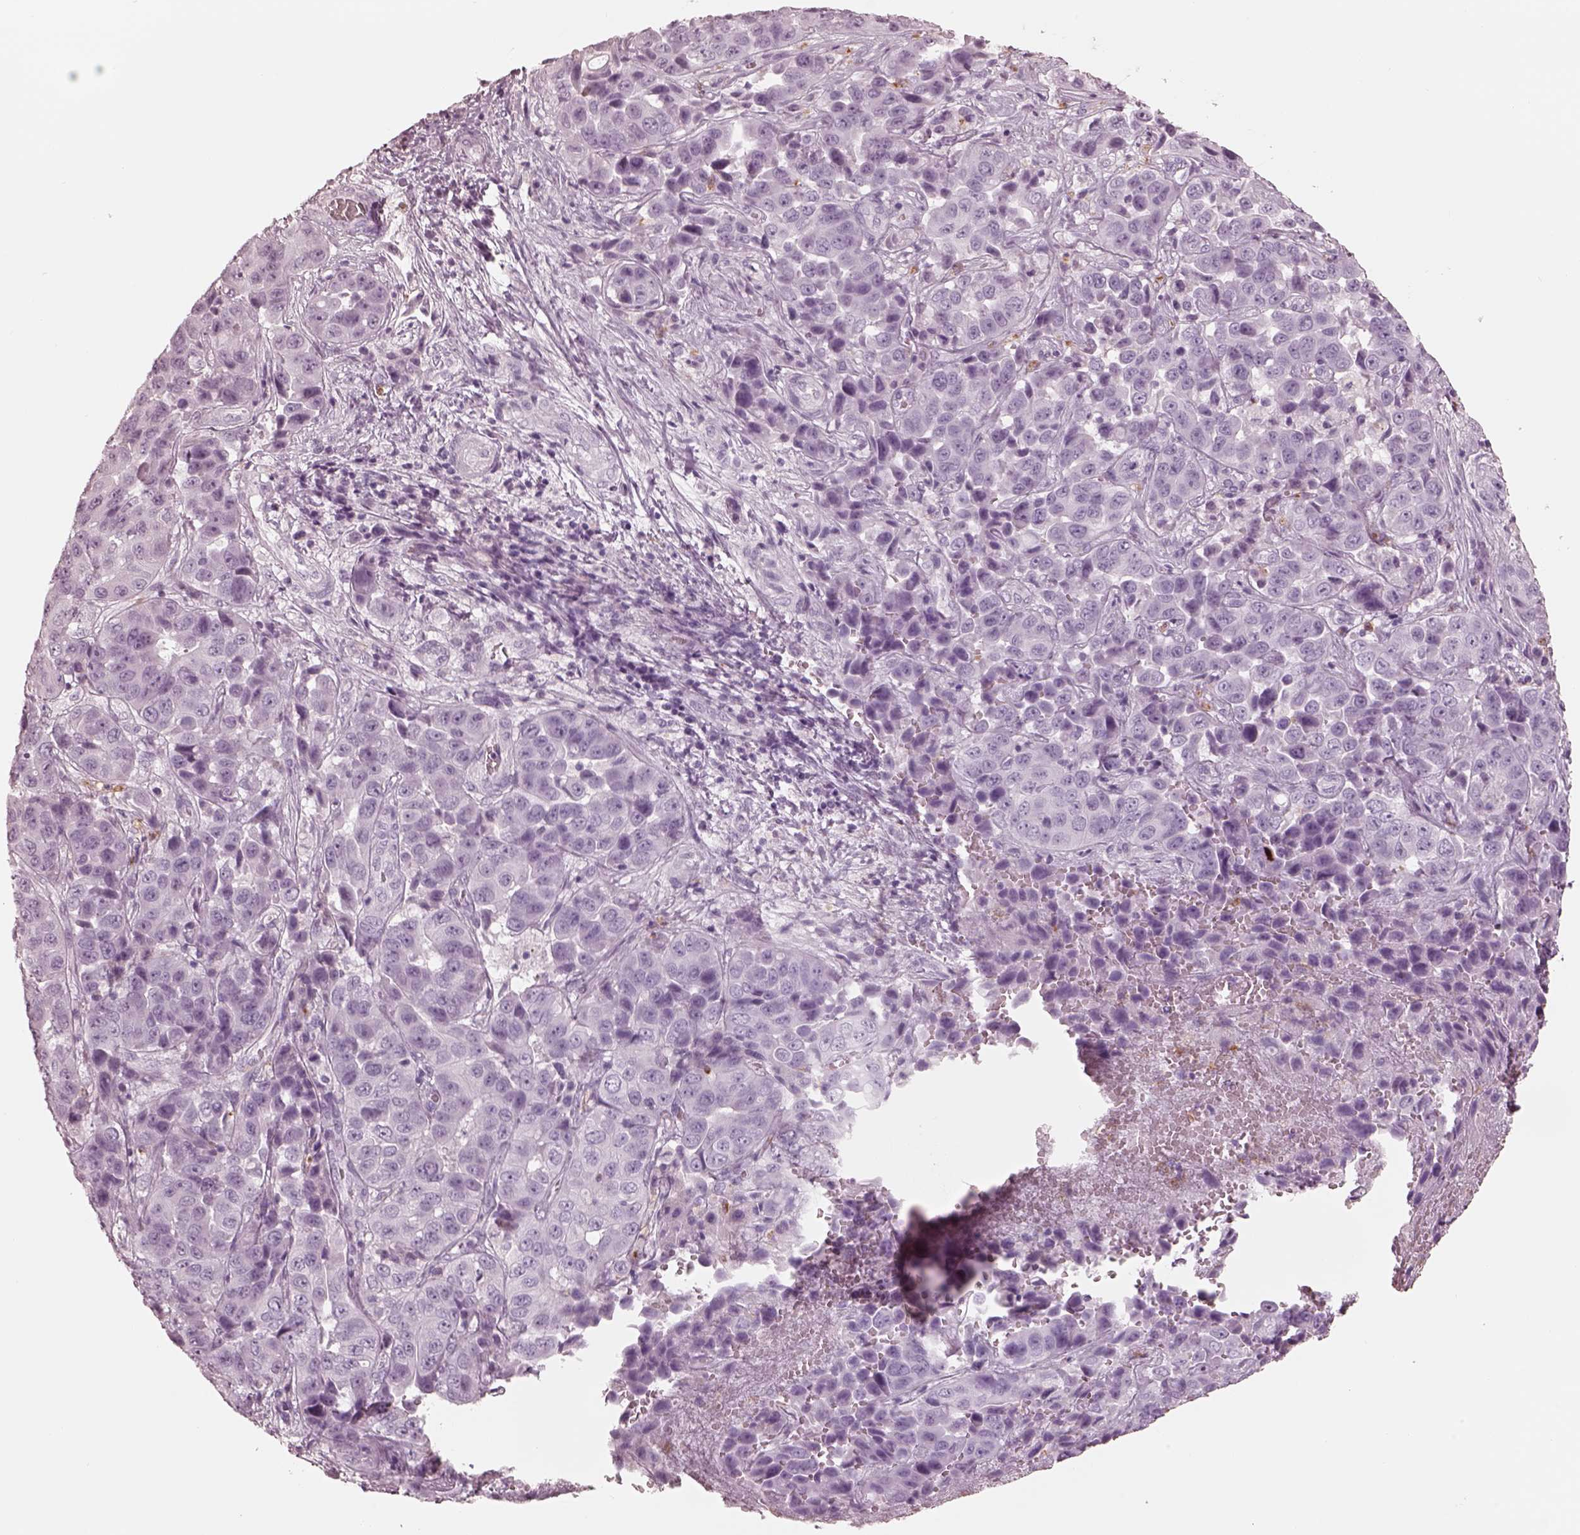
{"staining": {"intensity": "negative", "quantity": "none", "location": "none"}, "tissue": "liver cancer", "cell_type": "Tumor cells", "image_type": "cancer", "snomed": [{"axis": "morphology", "description": "Cholangiocarcinoma"}, {"axis": "topography", "description": "Liver"}], "caption": "IHC micrograph of neoplastic tissue: liver cancer (cholangiocarcinoma) stained with DAB reveals no significant protein staining in tumor cells. (DAB (3,3'-diaminobenzidine) immunohistochemistry, high magnification).", "gene": "ELANE", "patient": {"sex": "female", "age": 52}}